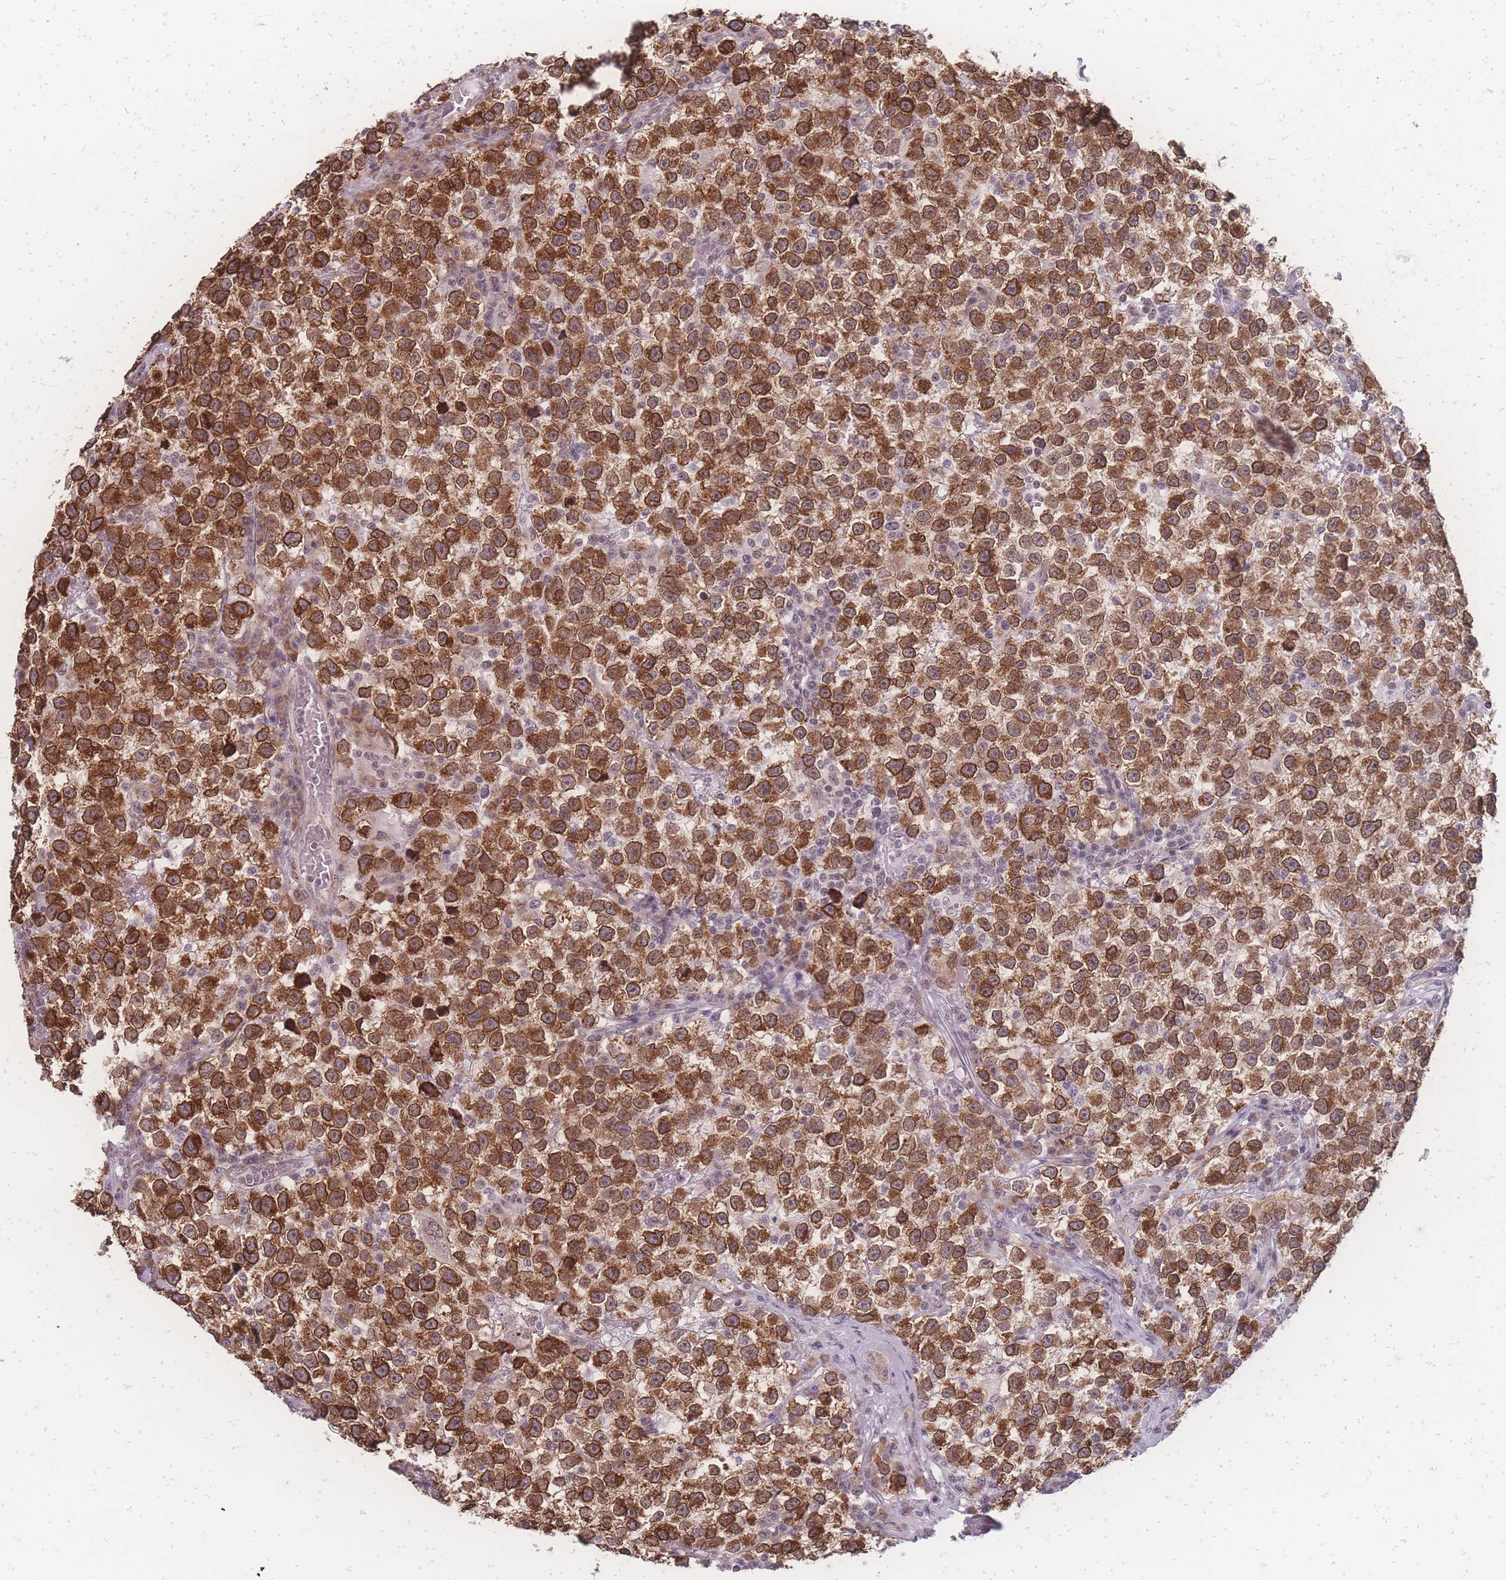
{"staining": {"intensity": "moderate", "quantity": ">75%", "location": "cytoplasmic/membranous,nuclear"}, "tissue": "testis cancer", "cell_type": "Tumor cells", "image_type": "cancer", "snomed": [{"axis": "morphology", "description": "Seminoma, NOS"}, {"axis": "topography", "description": "Testis"}], "caption": "Protein positivity by IHC demonstrates moderate cytoplasmic/membranous and nuclear expression in approximately >75% of tumor cells in seminoma (testis).", "gene": "ZC3H13", "patient": {"sex": "male", "age": 22}}